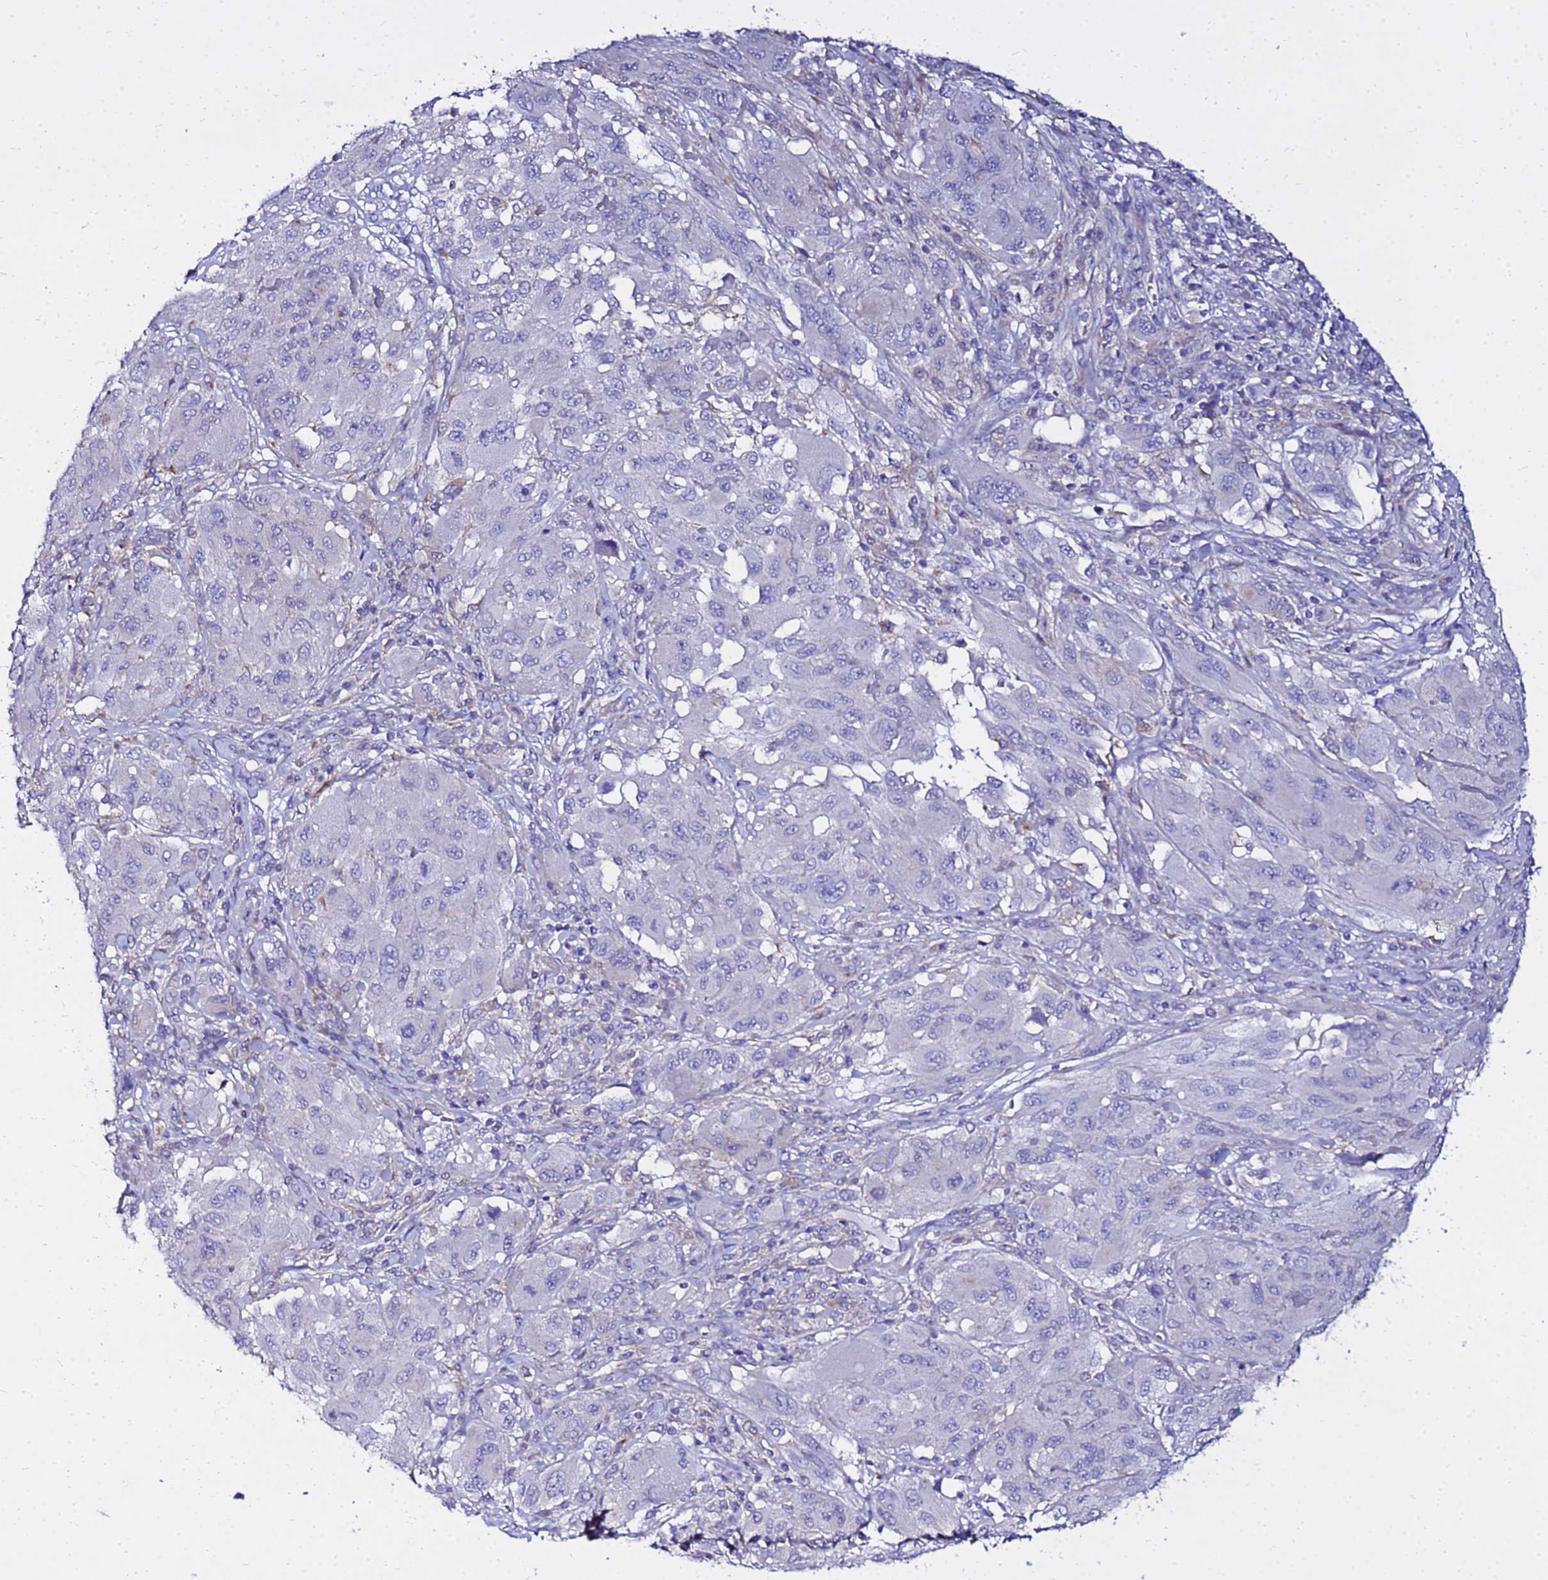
{"staining": {"intensity": "negative", "quantity": "none", "location": "none"}, "tissue": "melanoma", "cell_type": "Tumor cells", "image_type": "cancer", "snomed": [{"axis": "morphology", "description": "Malignant melanoma, NOS"}, {"axis": "topography", "description": "Skin"}], "caption": "This micrograph is of malignant melanoma stained with immunohistochemistry (IHC) to label a protein in brown with the nuclei are counter-stained blue. There is no positivity in tumor cells.", "gene": "HERC5", "patient": {"sex": "female", "age": 91}}